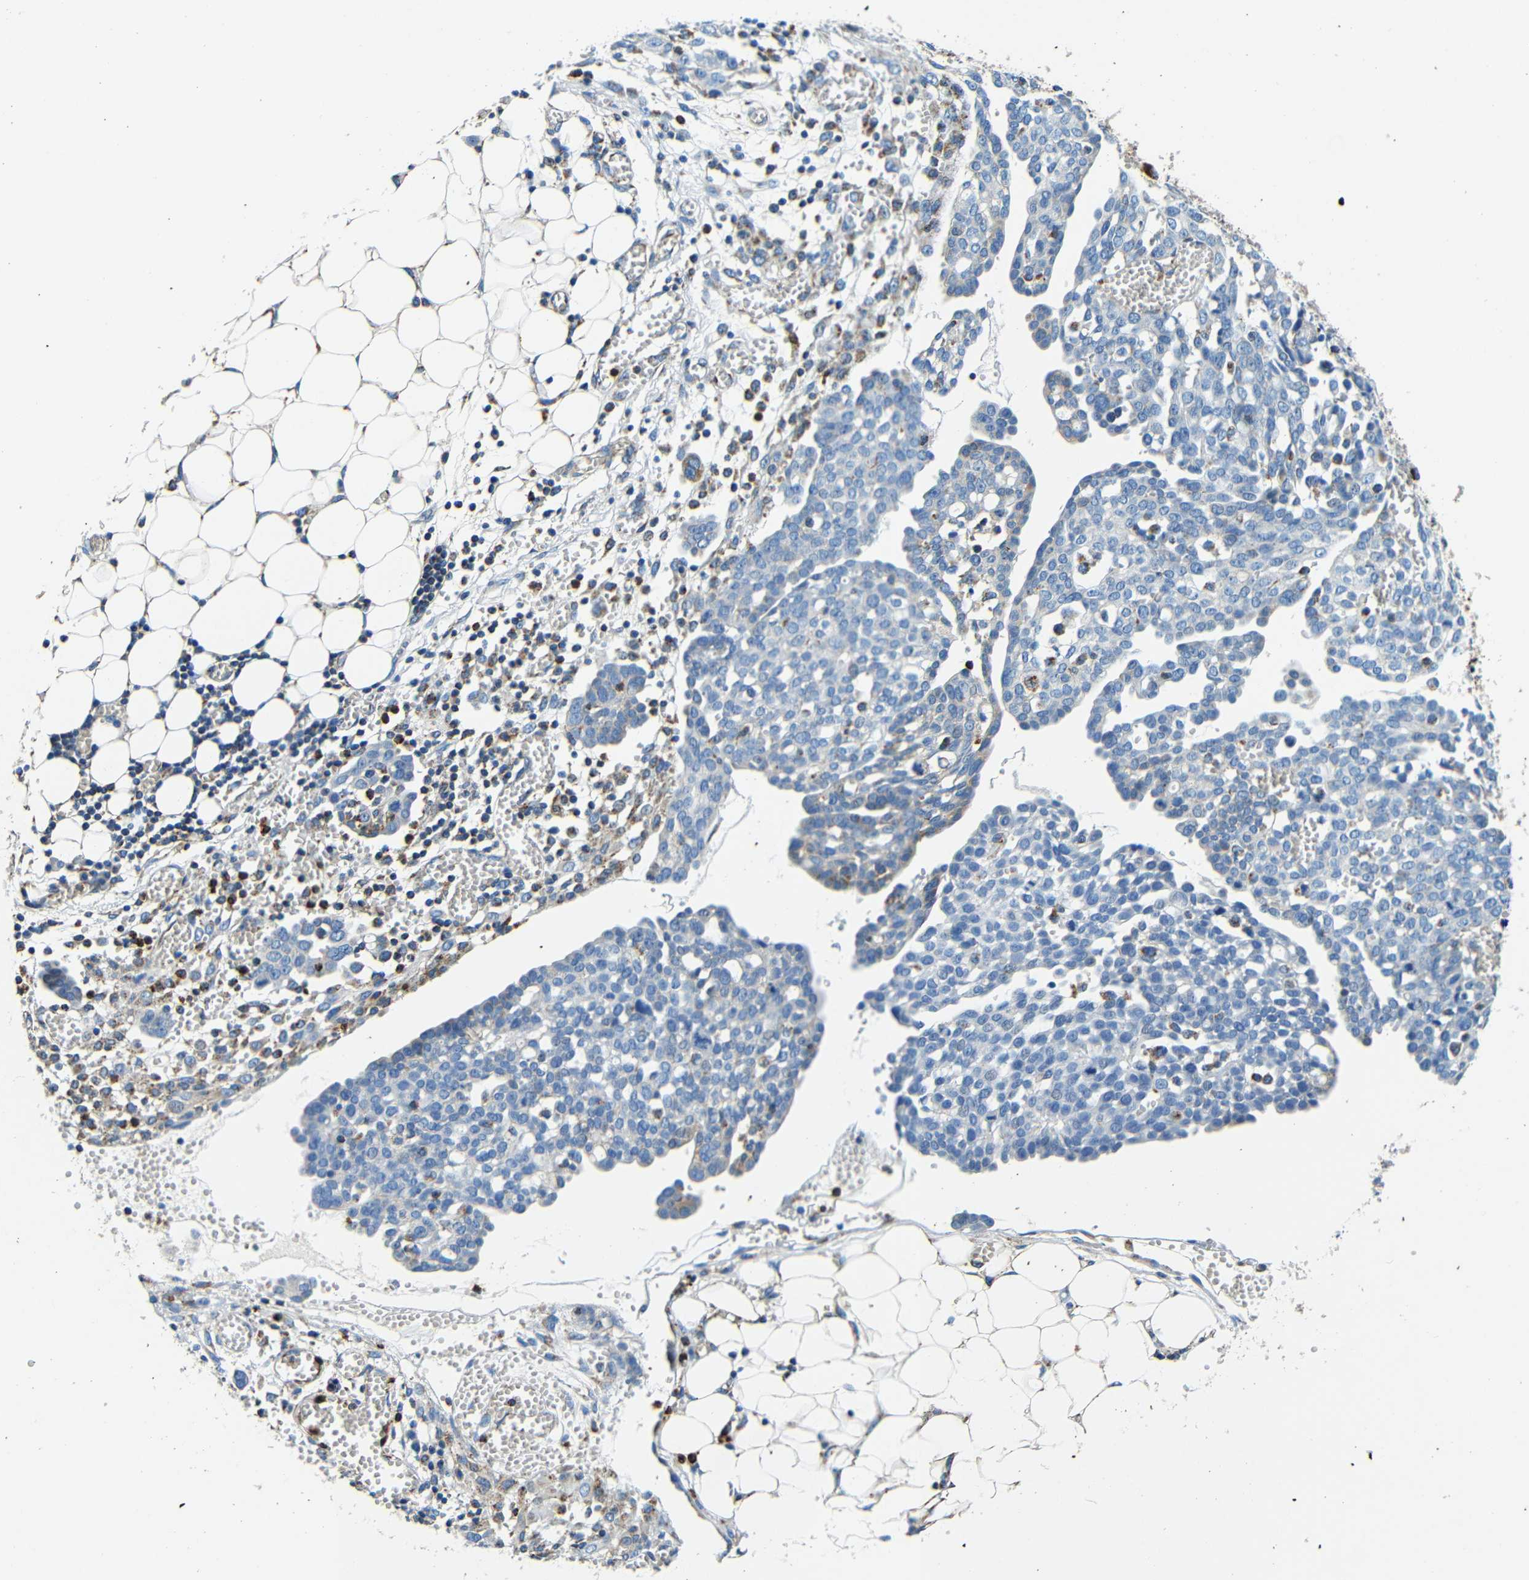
{"staining": {"intensity": "weak", "quantity": "<25%", "location": "cytoplasmic/membranous"}, "tissue": "ovarian cancer", "cell_type": "Tumor cells", "image_type": "cancer", "snomed": [{"axis": "morphology", "description": "Cystadenocarcinoma, serous, NOS"}, {"axis": "topography", "description": "Soft tissue"}, {"axis": "topography", "description": "Ovary"}], "caption": "Protein analysis of serous cystadenocarcinoma (ovarian) reveals no significant positivity in tumor cells. (DAB immunohistochemistry, high magnification).", "gene": "GALNT18", "patient": {"sex": "female", "age": 57}}